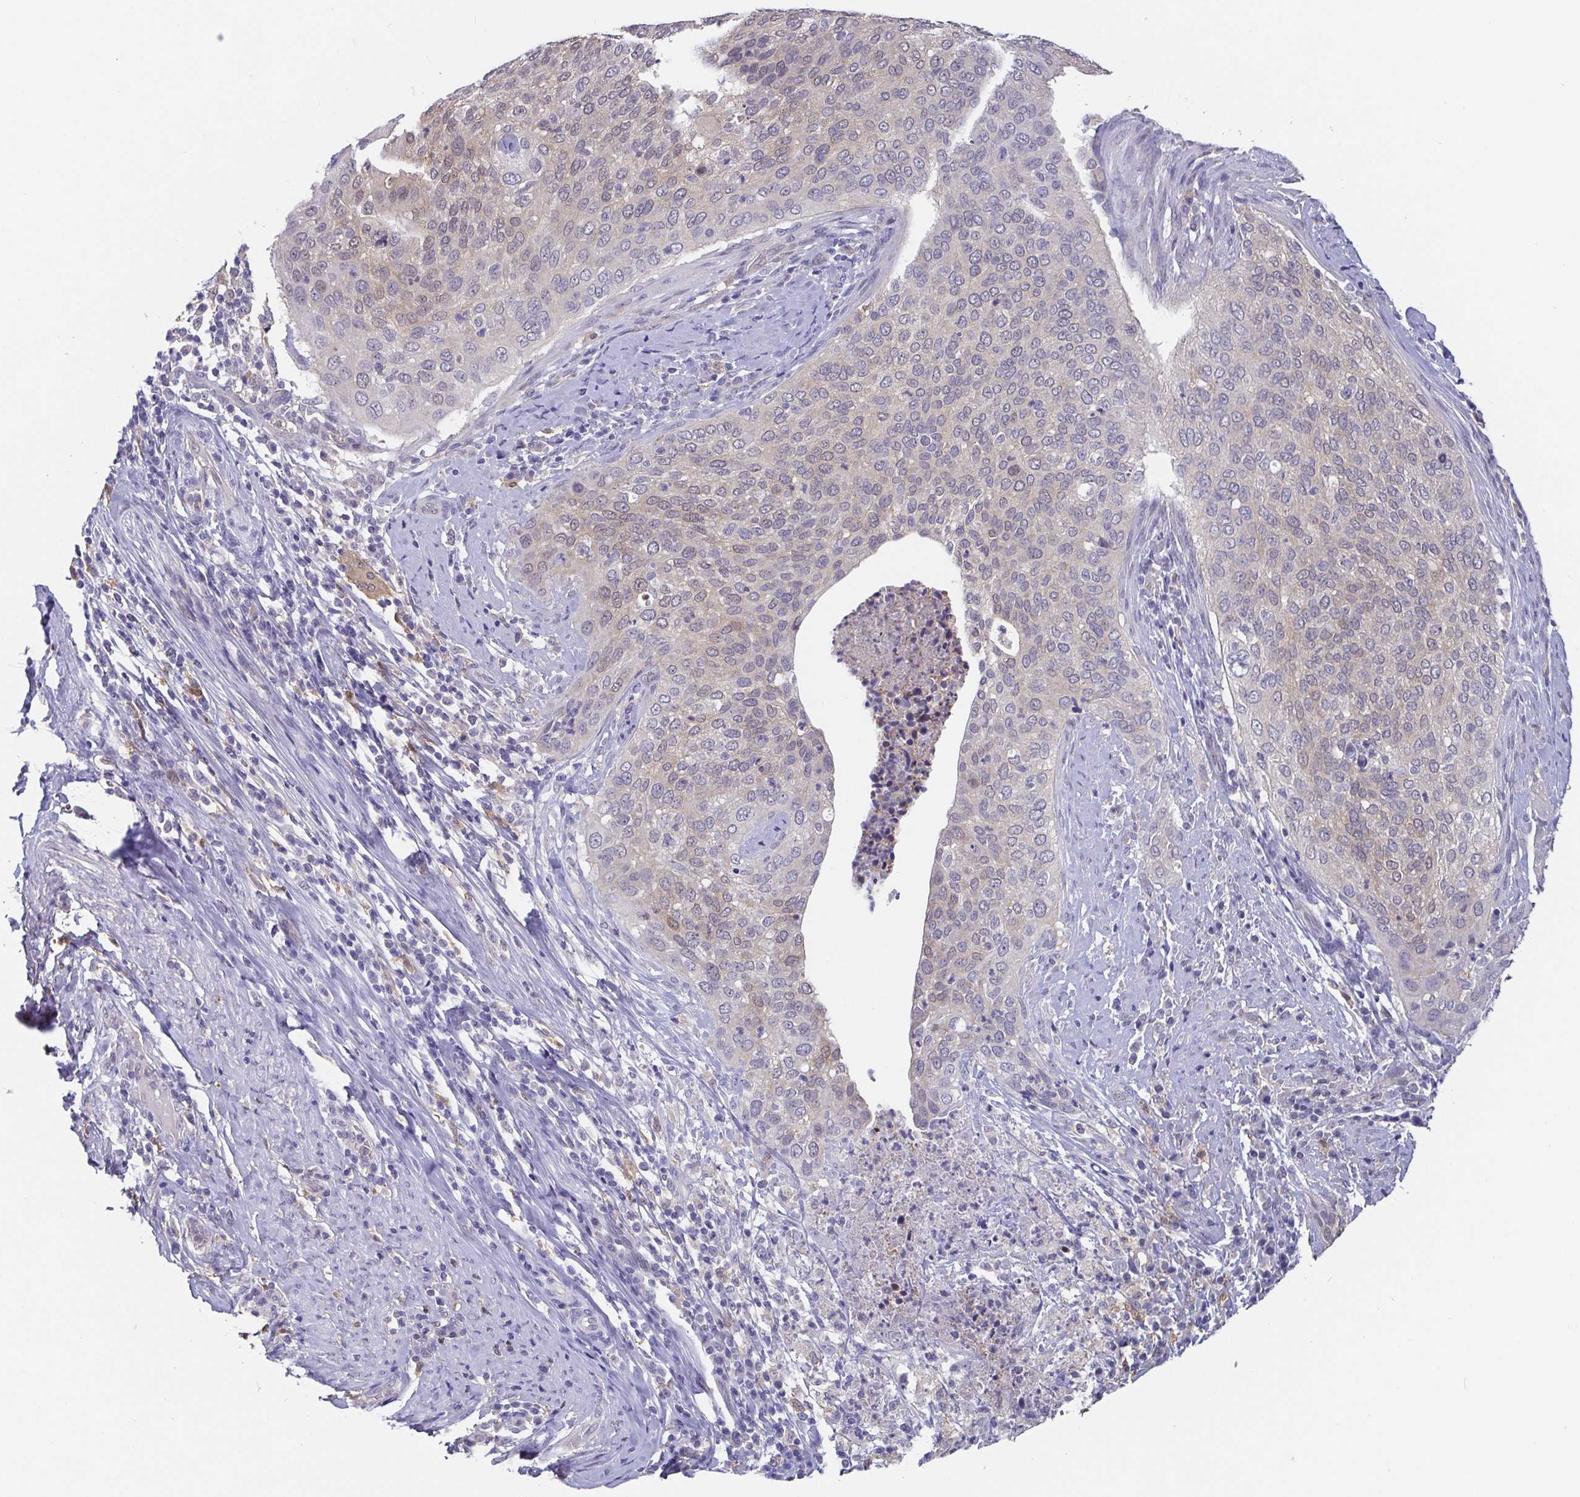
{"staining": {"intensity": "weak", "quantity": "<25%", "location": "nuclear"}, "tissue": "cervical cancer", "cell_type": "Tumor cells", "image_type": "cancer", "snomed": [{"axis": "morphology", "description": "Squamous cell carcinoma, NOS"}, {"axis": "topography", "description": "Cervix"}], "caption": "This is an immunohistochemistry micrograph of squamous cell carcinoma (cervical). There is no staining in tumor cells.", "gene": "IDH1", "patient": {"sex": "female", "age": 38}}